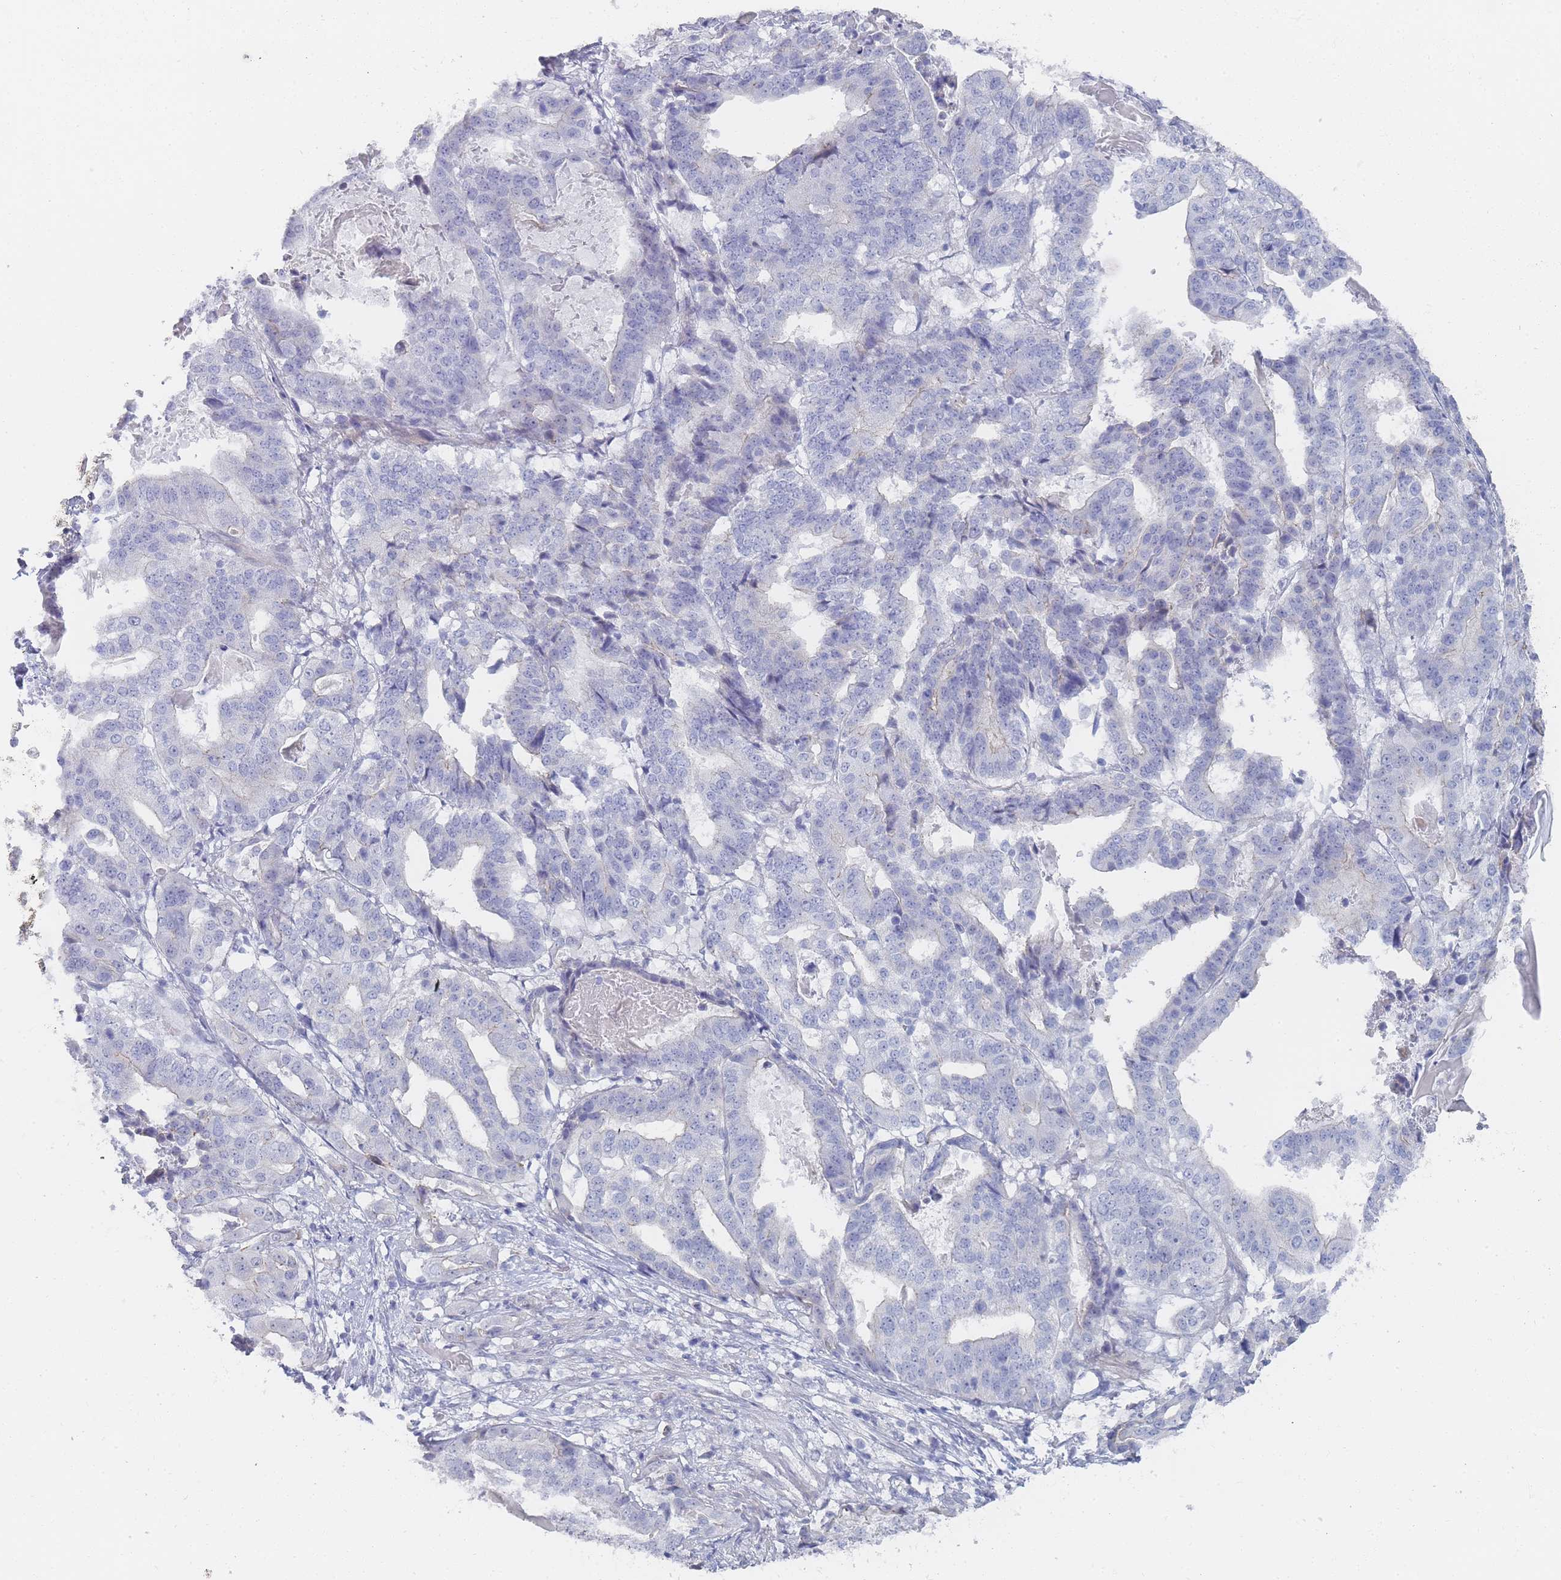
{"staining": {"intensity": "negative", "quantity": "none", "location": "none"}, "tissue": "stomach cancer", "cell_type": "Tumor cells", "image_type": "cancer", "snomed": [{"axis": "morphology", "description": "Adenocarcinoma, NOS"}, {"axis": "topography", "description": "Stomach"}], "caption": "An image of stomach cancer (adenocarcinoma) stained for a protein displays no brown staining in tumor cells.", "gene": "IMPG1", "patient": {"sex": "male", "age": 48}}